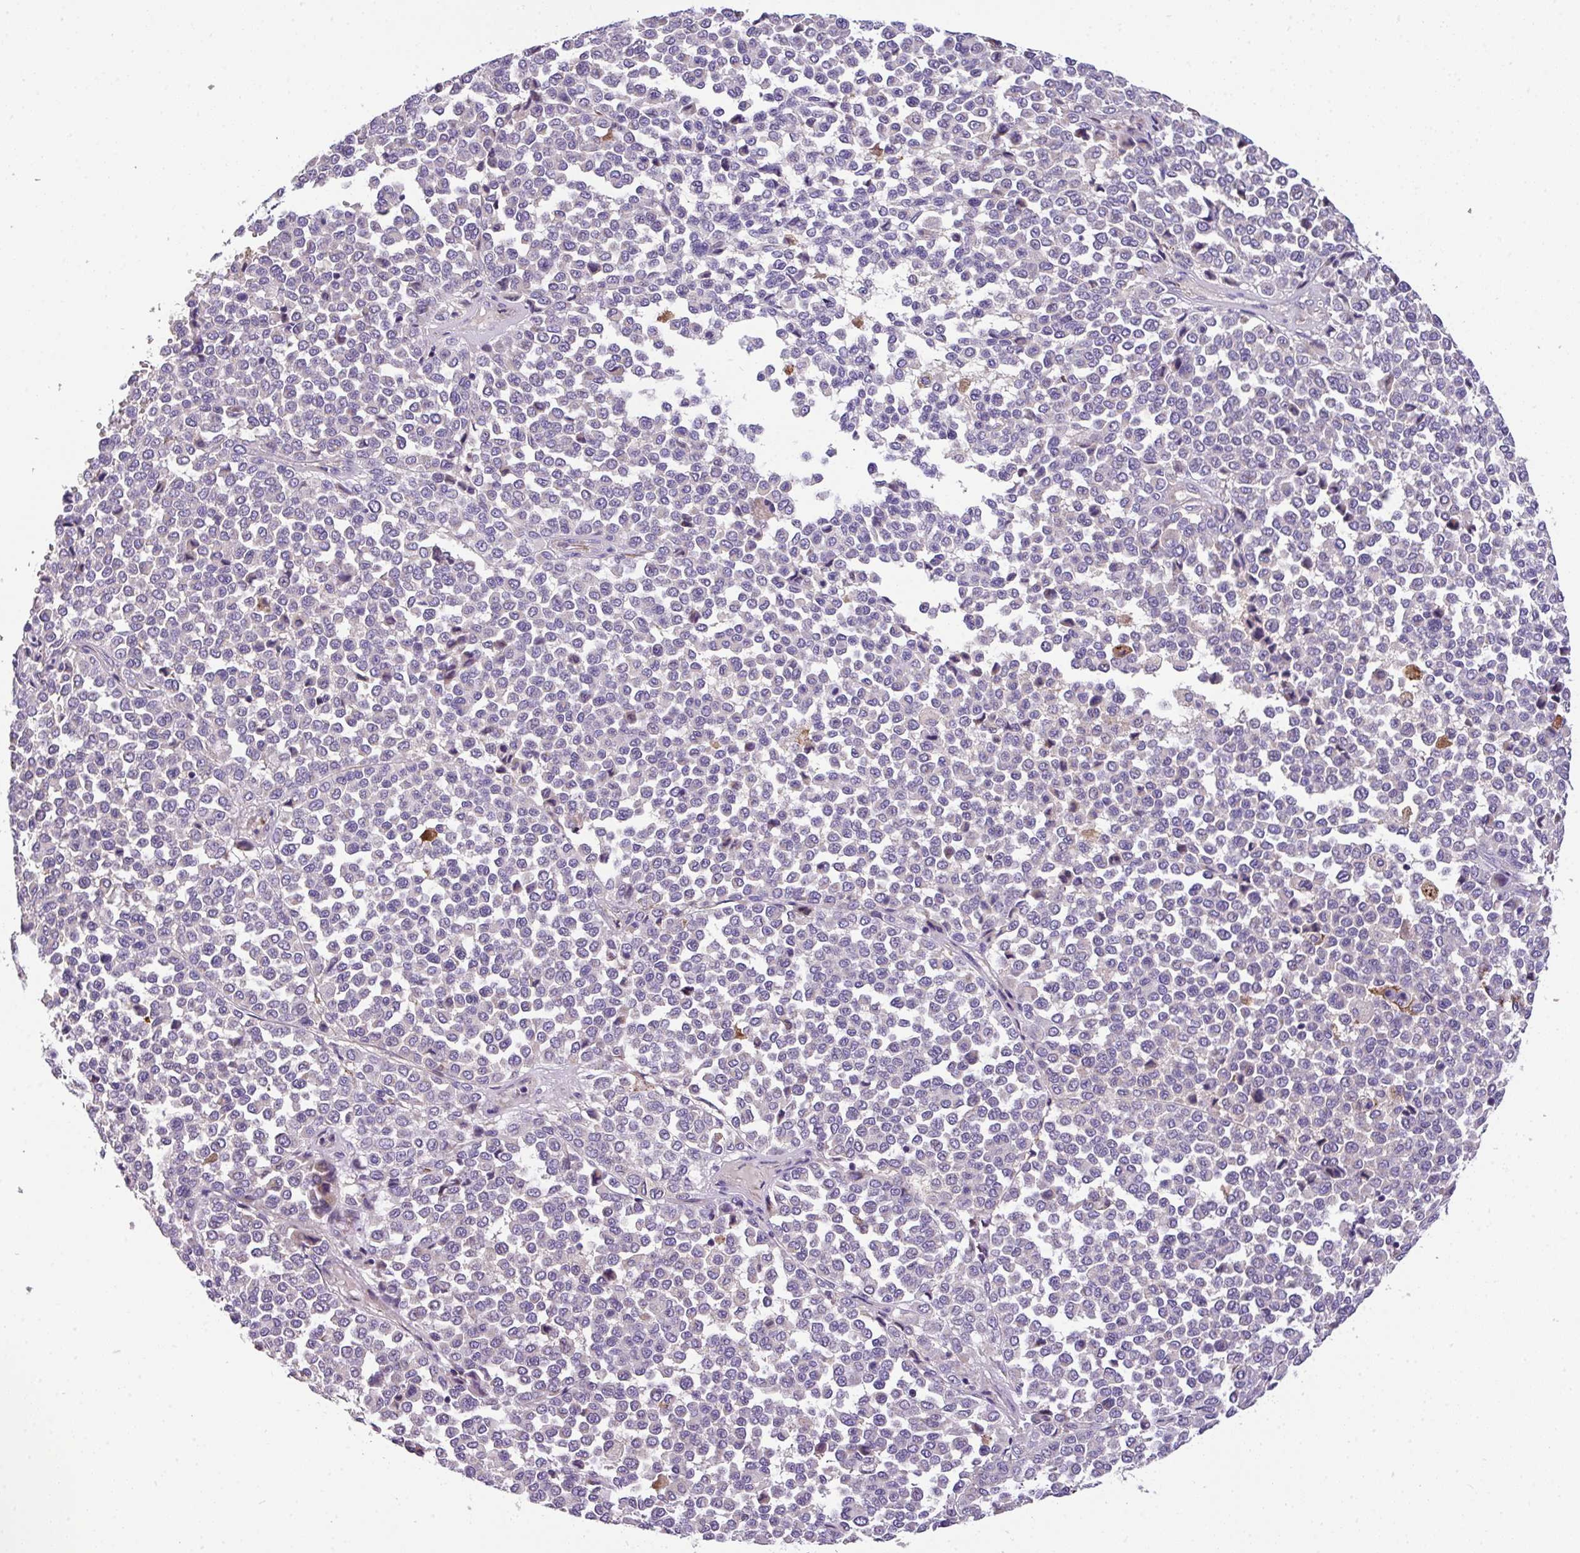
{"staining": {"intensity": "negative", "quantity": "none", "location": "none"}, "tissue": "melanoma", "cell_type": "Tumor cells", "image_type": "cancer", "snomed": [{"axis": "morphology", "description": "Malignant melanoma, Metastatic site"}, {"axis": "topography", "description": "Pancreas"}], "caption": "Malignant melanoma (metastatic site) was stained to show a protein in brown. There is no significant expression in tumor cells.", "gene": "ANXA2R", "patient": {"sex": "female", "age": 30}}